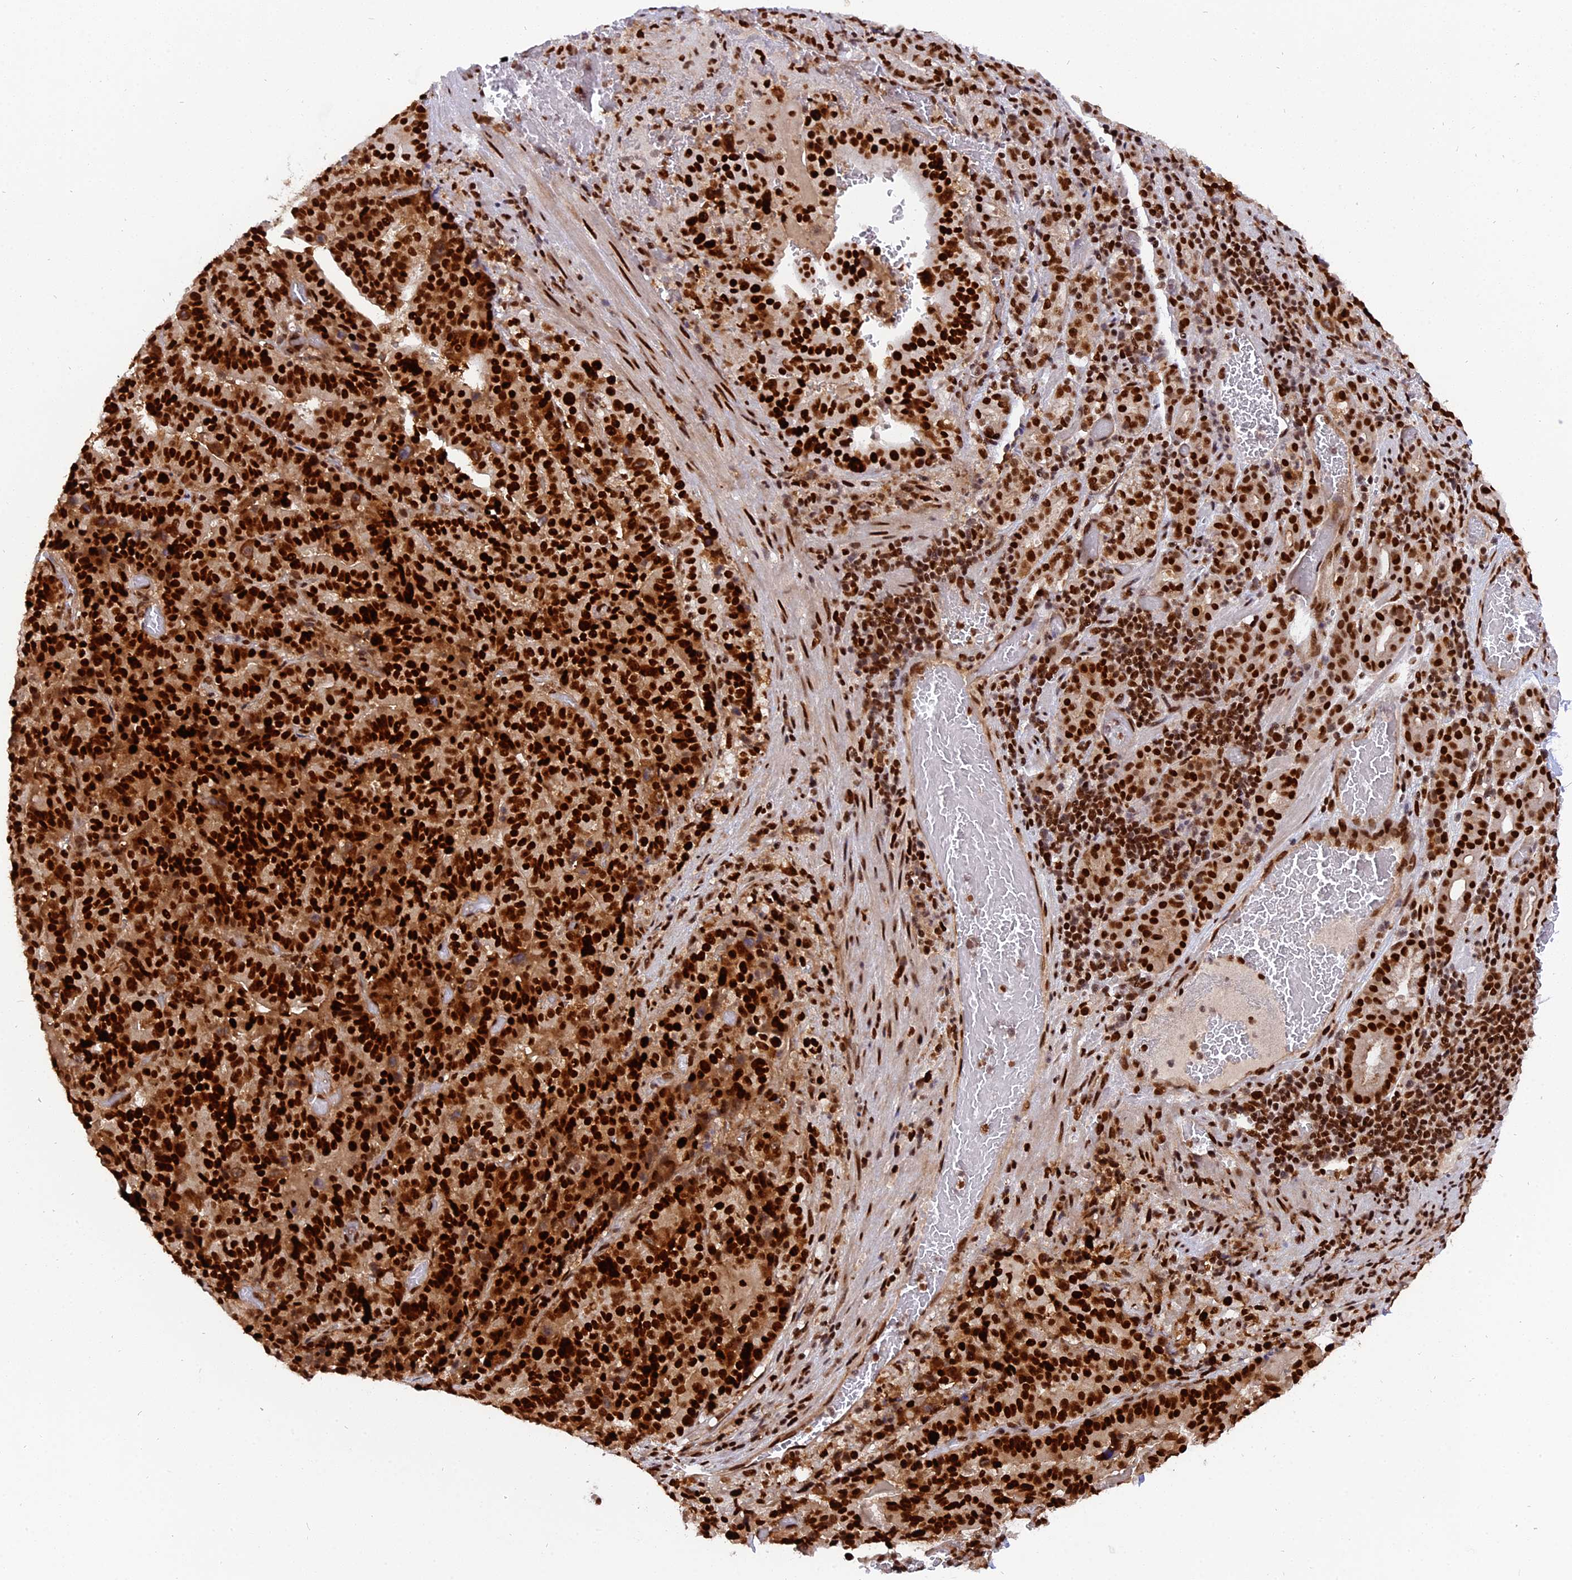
{"staining": {"intensity": "strong", "quantity": ">75%", "location": "cytoplasmic/membranous,nuclear"}, "tissue": "stomach cancer", "cell_type": "Tumor cells", "image_type": "cancer", "snomed": [{"axis": "morphology", "description": "Adenocarcinoma, NOS"}, {"axis": "topography", "description": "Stomach"}], "caption": "Strong cytoplasmic/membranous and nuclear expression is identified in about >75% of tumor cells in stomach cancer (adenocarcinoma).", "gene": "RAMAC", "patient": {"sex": "male", "age": 48}}